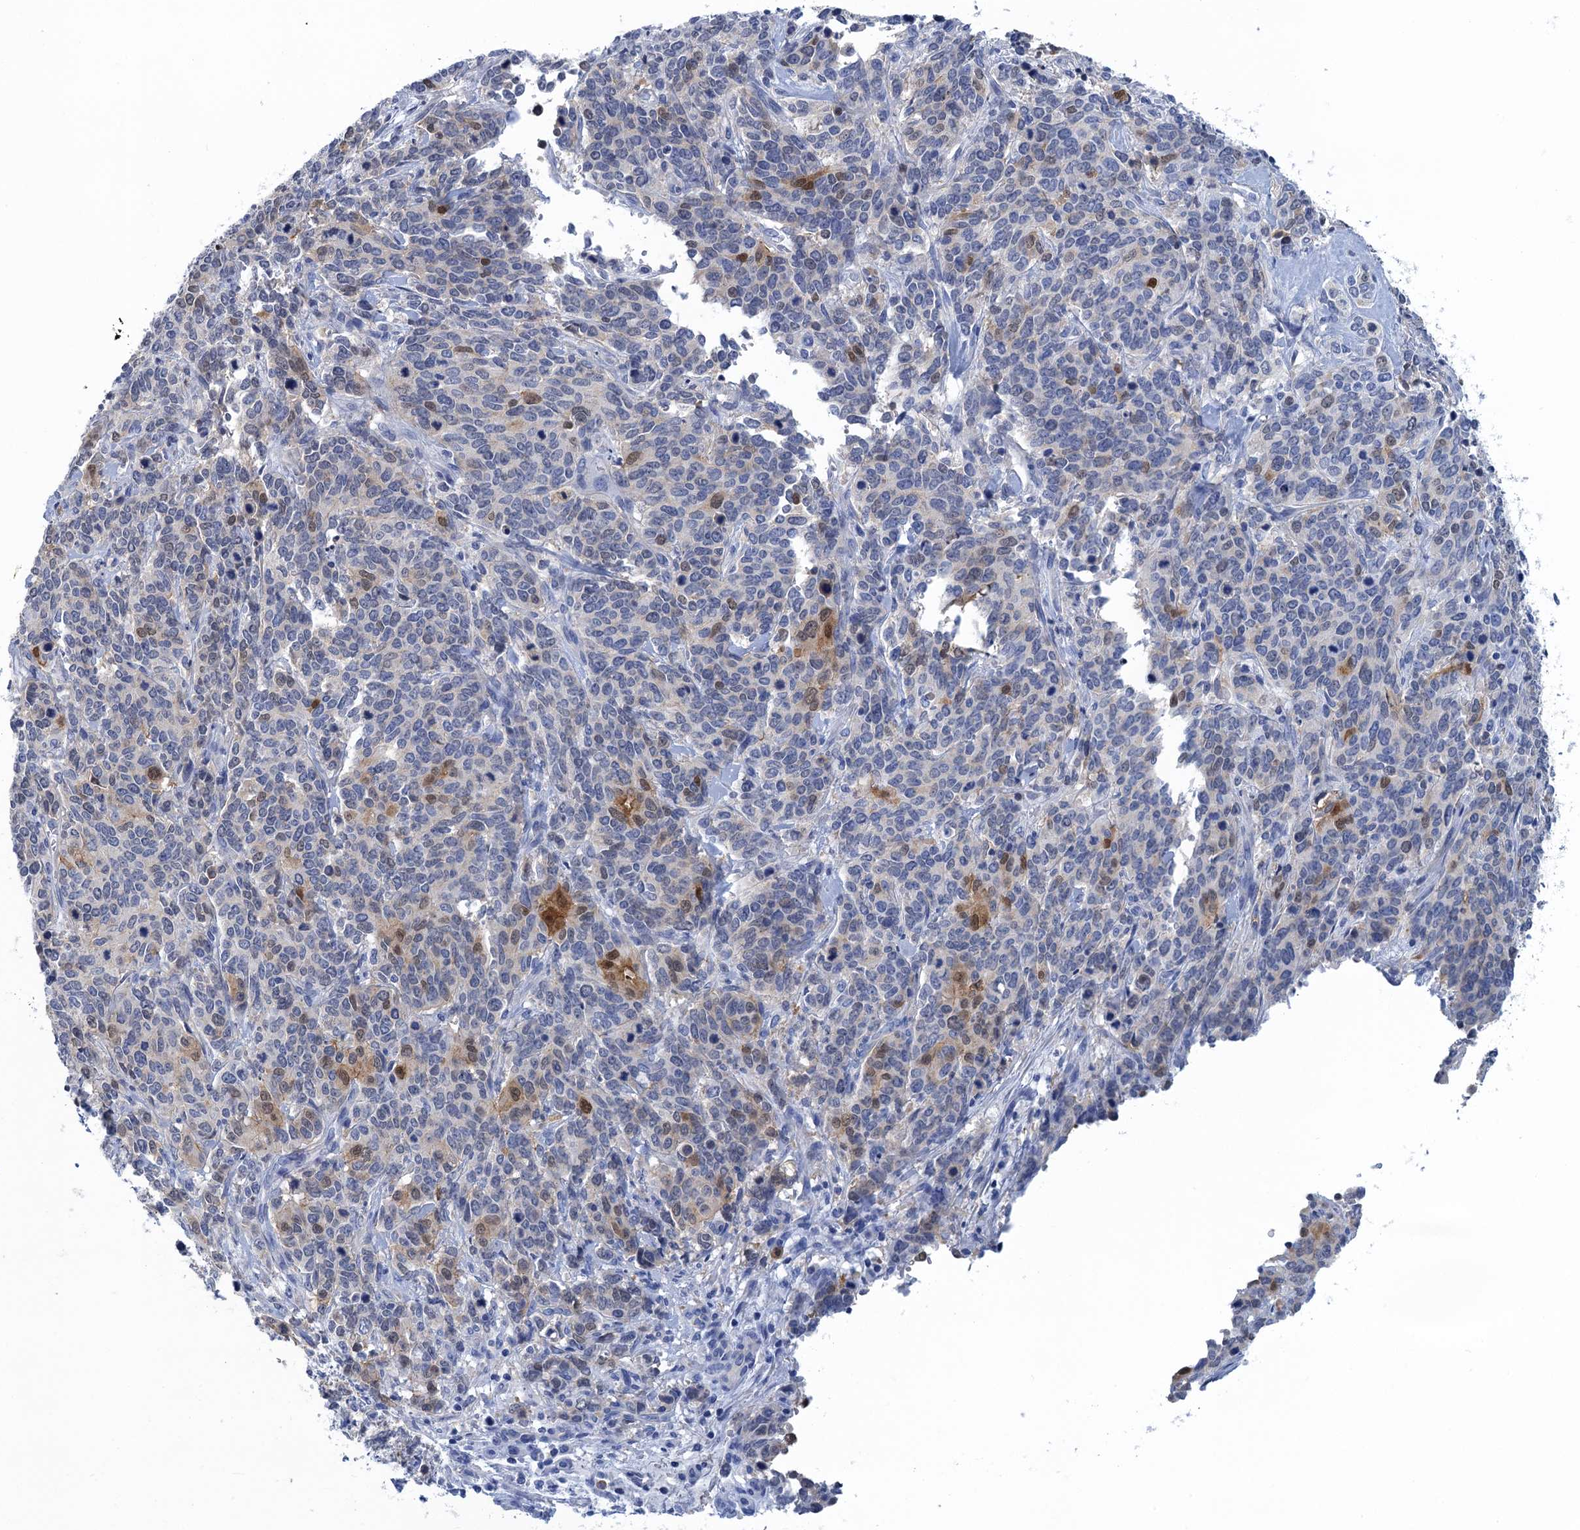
{"staining": {"intensity": "moderate", "quantity": "<25%", "location": "cytoplasmic/membranous,nuclear"}, "tissue": "cervical cancer", "cell_type": "Tumor cells", "image_type": "cancer", "snomed": [{"axis": "morphology", "description": "Squamous cell carcinoma, NOS"}, {"axis": "topography", "description": "Cervix"}], "caption": "Moderate cytoplasmic/membranous and nuclear positivity for a protein is appreciated in approximately <25% of tumor cells of cervical cancer using IHC.", "gene": "CALML5", "patient": {"sex": "female", "age": 60}}